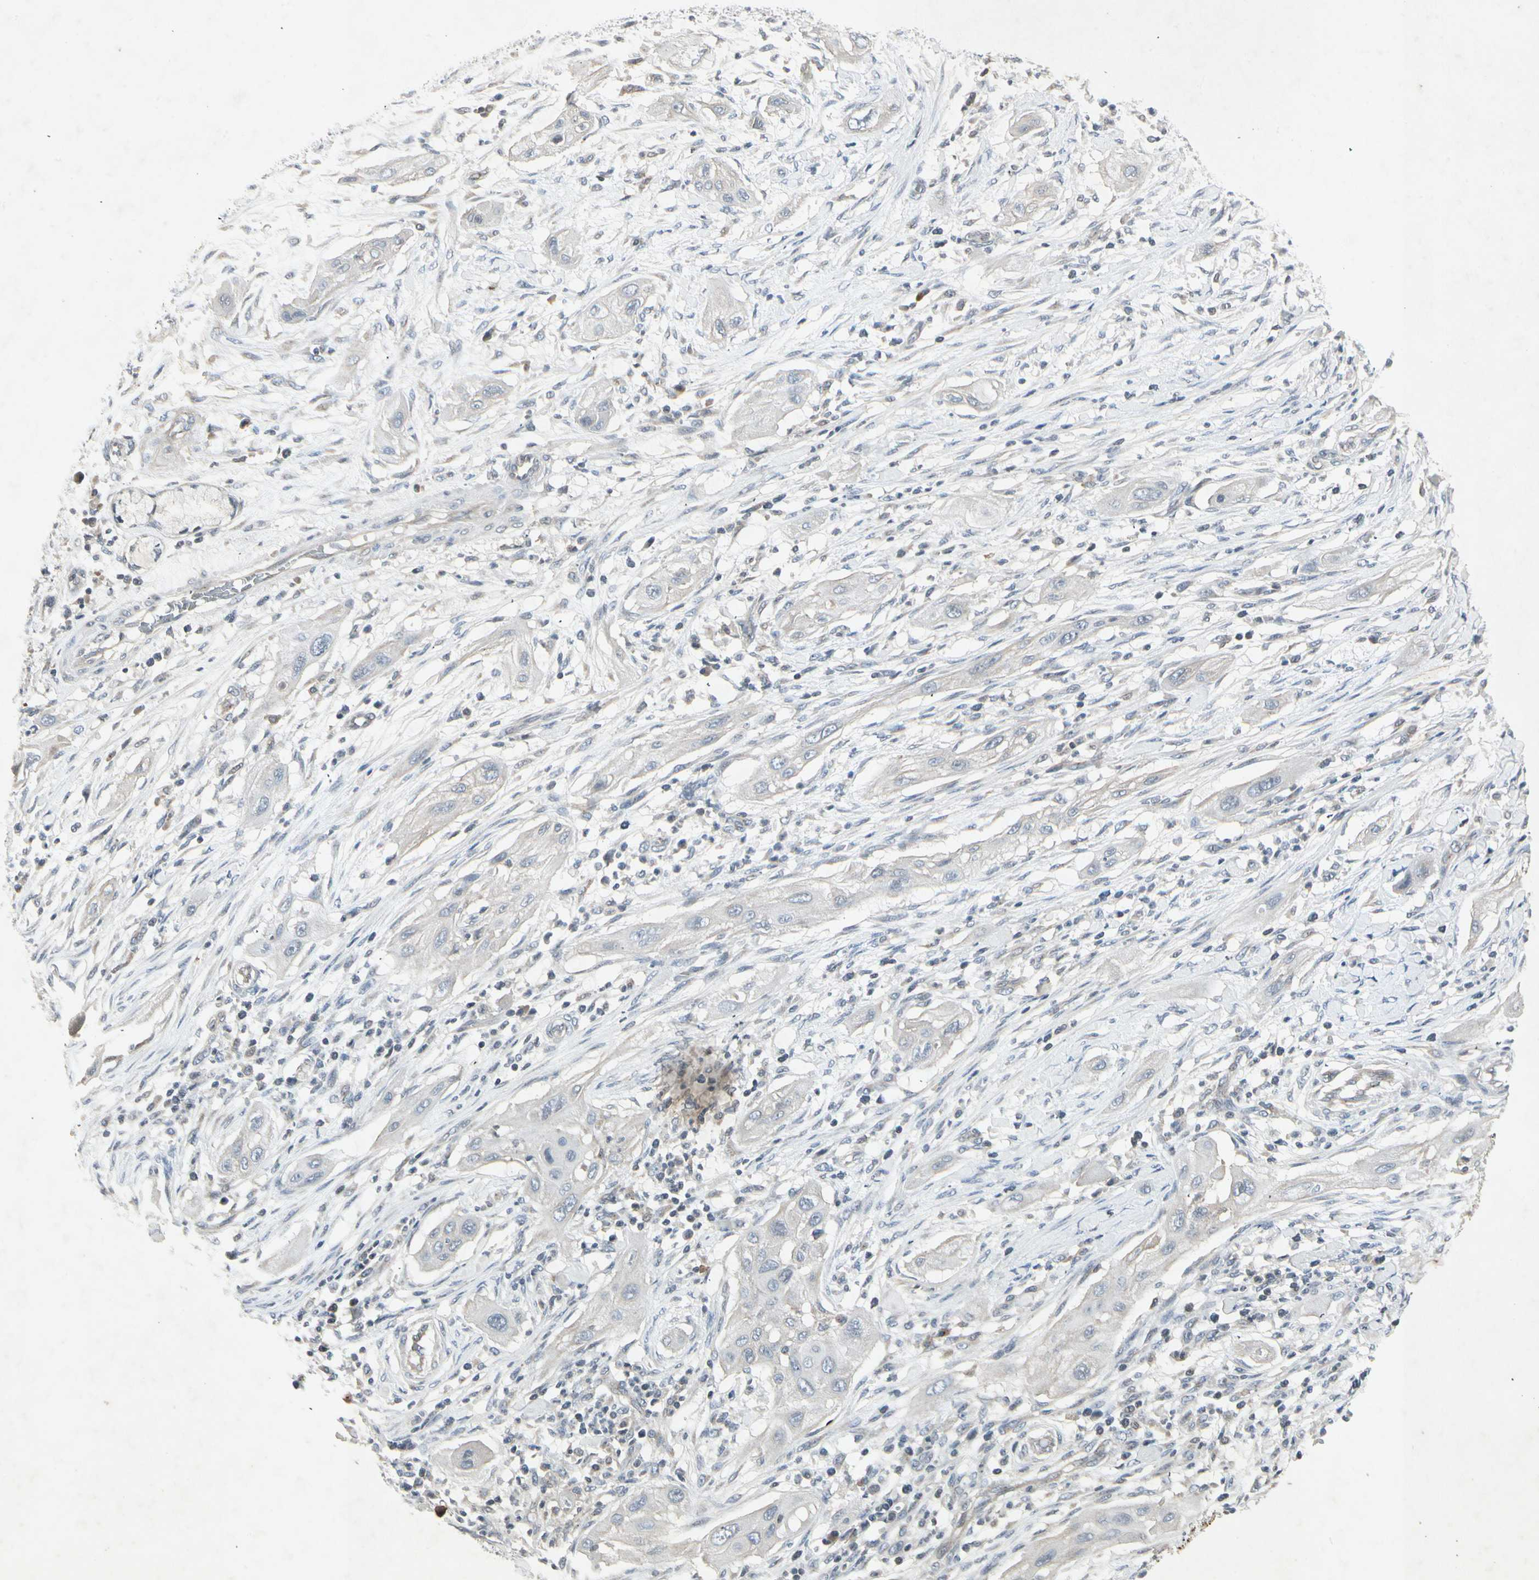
{"staining": {"intensity": "negative", "quantity": "none", "location": "none"}, "tissue": "lung cancer", "cell_type": "Tumor cells", "image_type": "cancer", "snomed": [{"axis": "morphology", "description": "Squamous cell carcinoma, NOS"}, {"axis": "topography", "description": "Lung"}], "caption": "Immunohistochemistry (IHC) image of lung cancer (squamous cell carcinoma) stained for a protein (brown), which reveals no staining in tumor cells.", "gene": "TEK", "patient": {"sex": "female", "age": 47}}